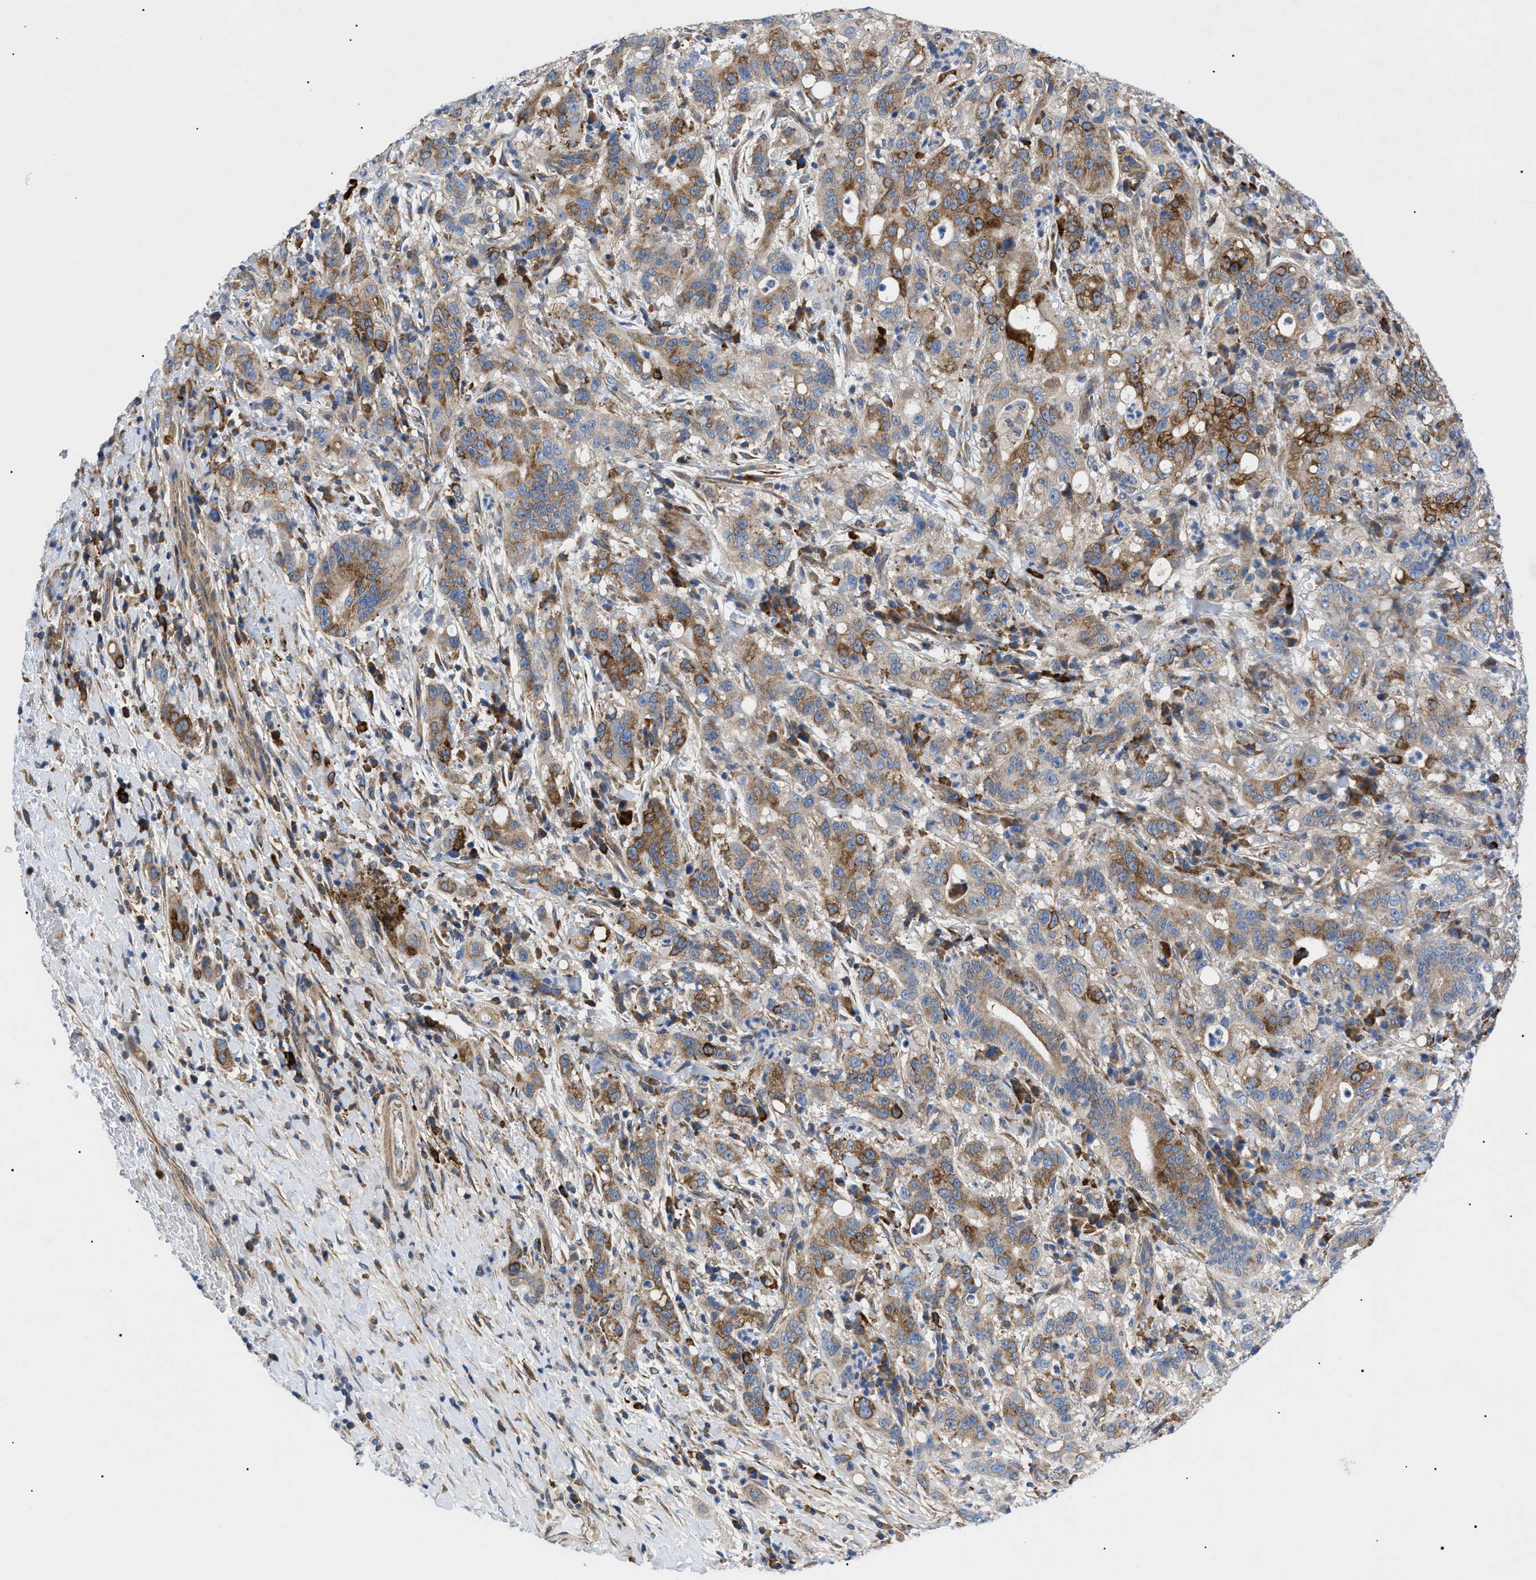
{"staining": {"intensity": "moderate", "quantity": ">75%", "location": "cytoplasmic/membranous"}, "tissue": "liver cancer", "cell_type": "Tumor cells", "image_type": "cancer", "snomed": [{"axis": "morphology", "description": "Cholangiocarcinoma"}, {"axis": "topography", "description": "Liver"}], "caption": "Brown immunohistochemical staining in human liver cholangiocarcinoma demonstrates moderate cytoplasmic/membranous staining in about >75% of tumor cells.", "gene": "HSPB8", "patient": {"sex": "female", "age": 38}}